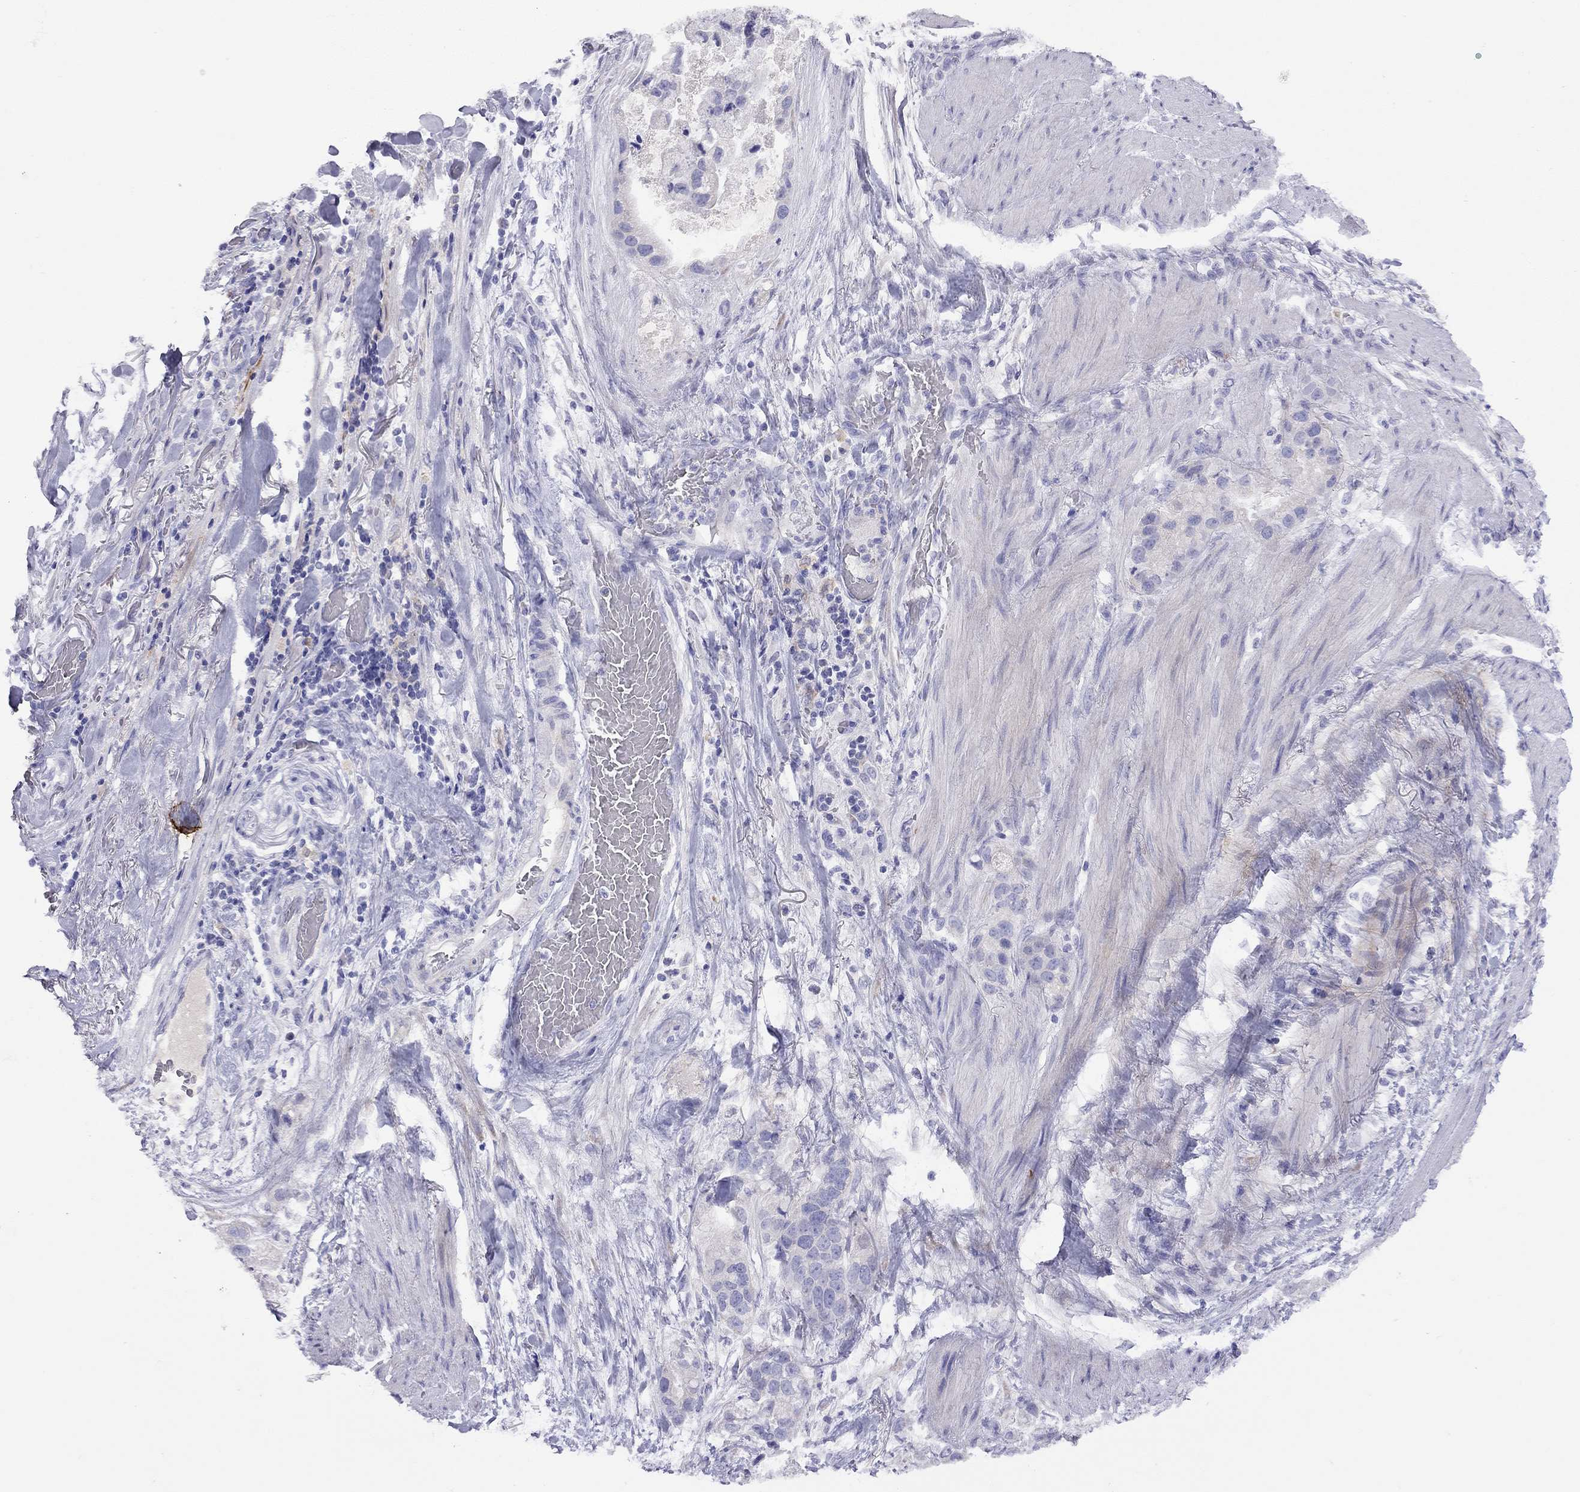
{"staining": {"intensity": "negative", "quantity": "none", "location": "none"}, "tissue": "stomach cancer", "cell_type": "Tumor cells", "image_type": "cancer", "snomed": [{"axis": "morphology", "description": "Adenocarcinoma, NOS"}, {"axis": "topography", "description": "Stomach"}], "caption": "DAB immunohistochemical staining of stomach adenocarcinoma reveals no significant expression in tumor cells. Nuclei are stained in blue.", "gene": "CPNE4", "patient": {"sex": "male", "age": 59}}